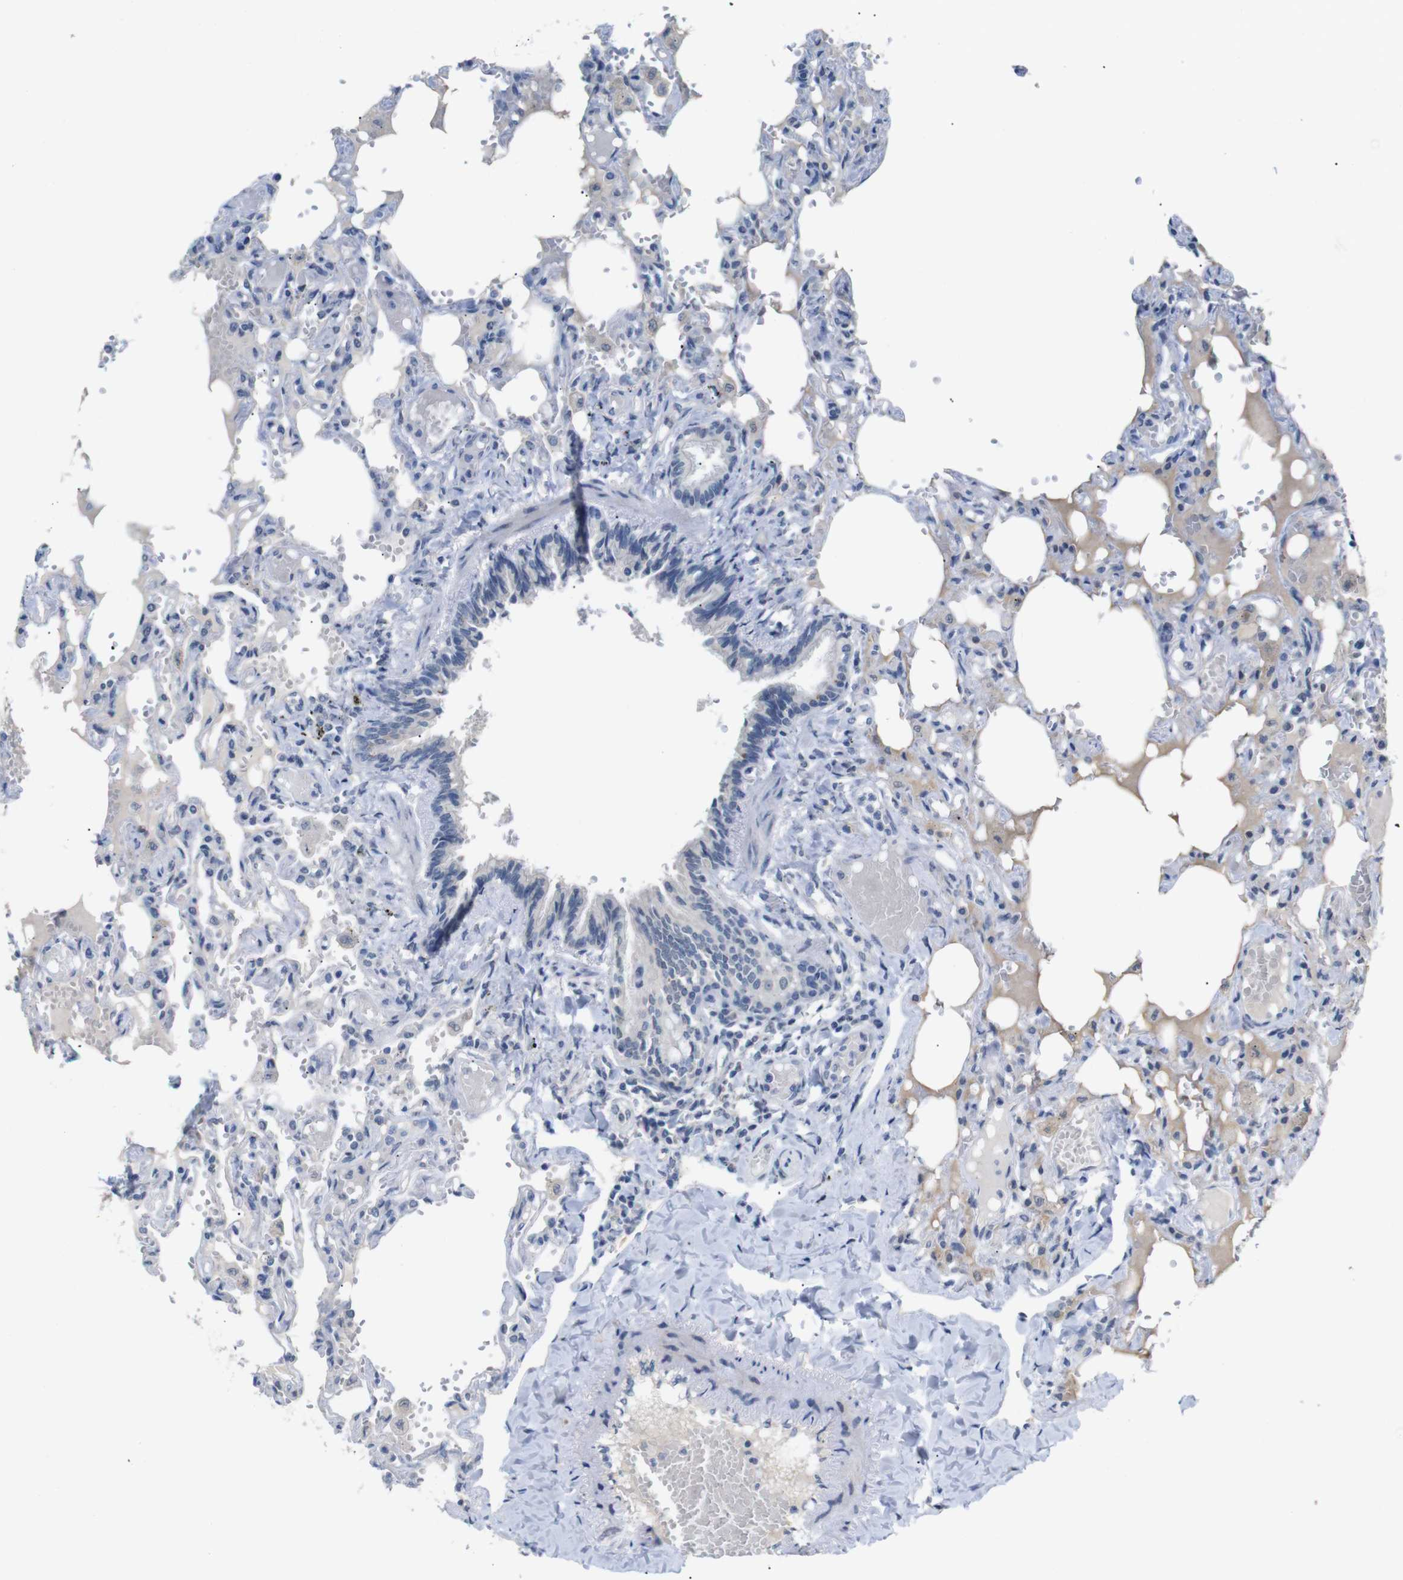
{"staining": {"intensity": "negative", "quantity": "none", "location": "none"}, "tissue": "lung", "cell_type": "Alveolar cells", "image_type": "normal", "snomed": [{"axis": "morphology", "description": "Normal tissue, NOS"}, {"axis": "topography", "description": "Lung"}], "caption": "Immunohistochemistry (IHC) micrograph of unremarkable lung: human lung stained with DAB demonstrates no significant protein expression in alveolar cells.", "gene": "CHRM5", "patient": {"sex": "male", "age": 21}}